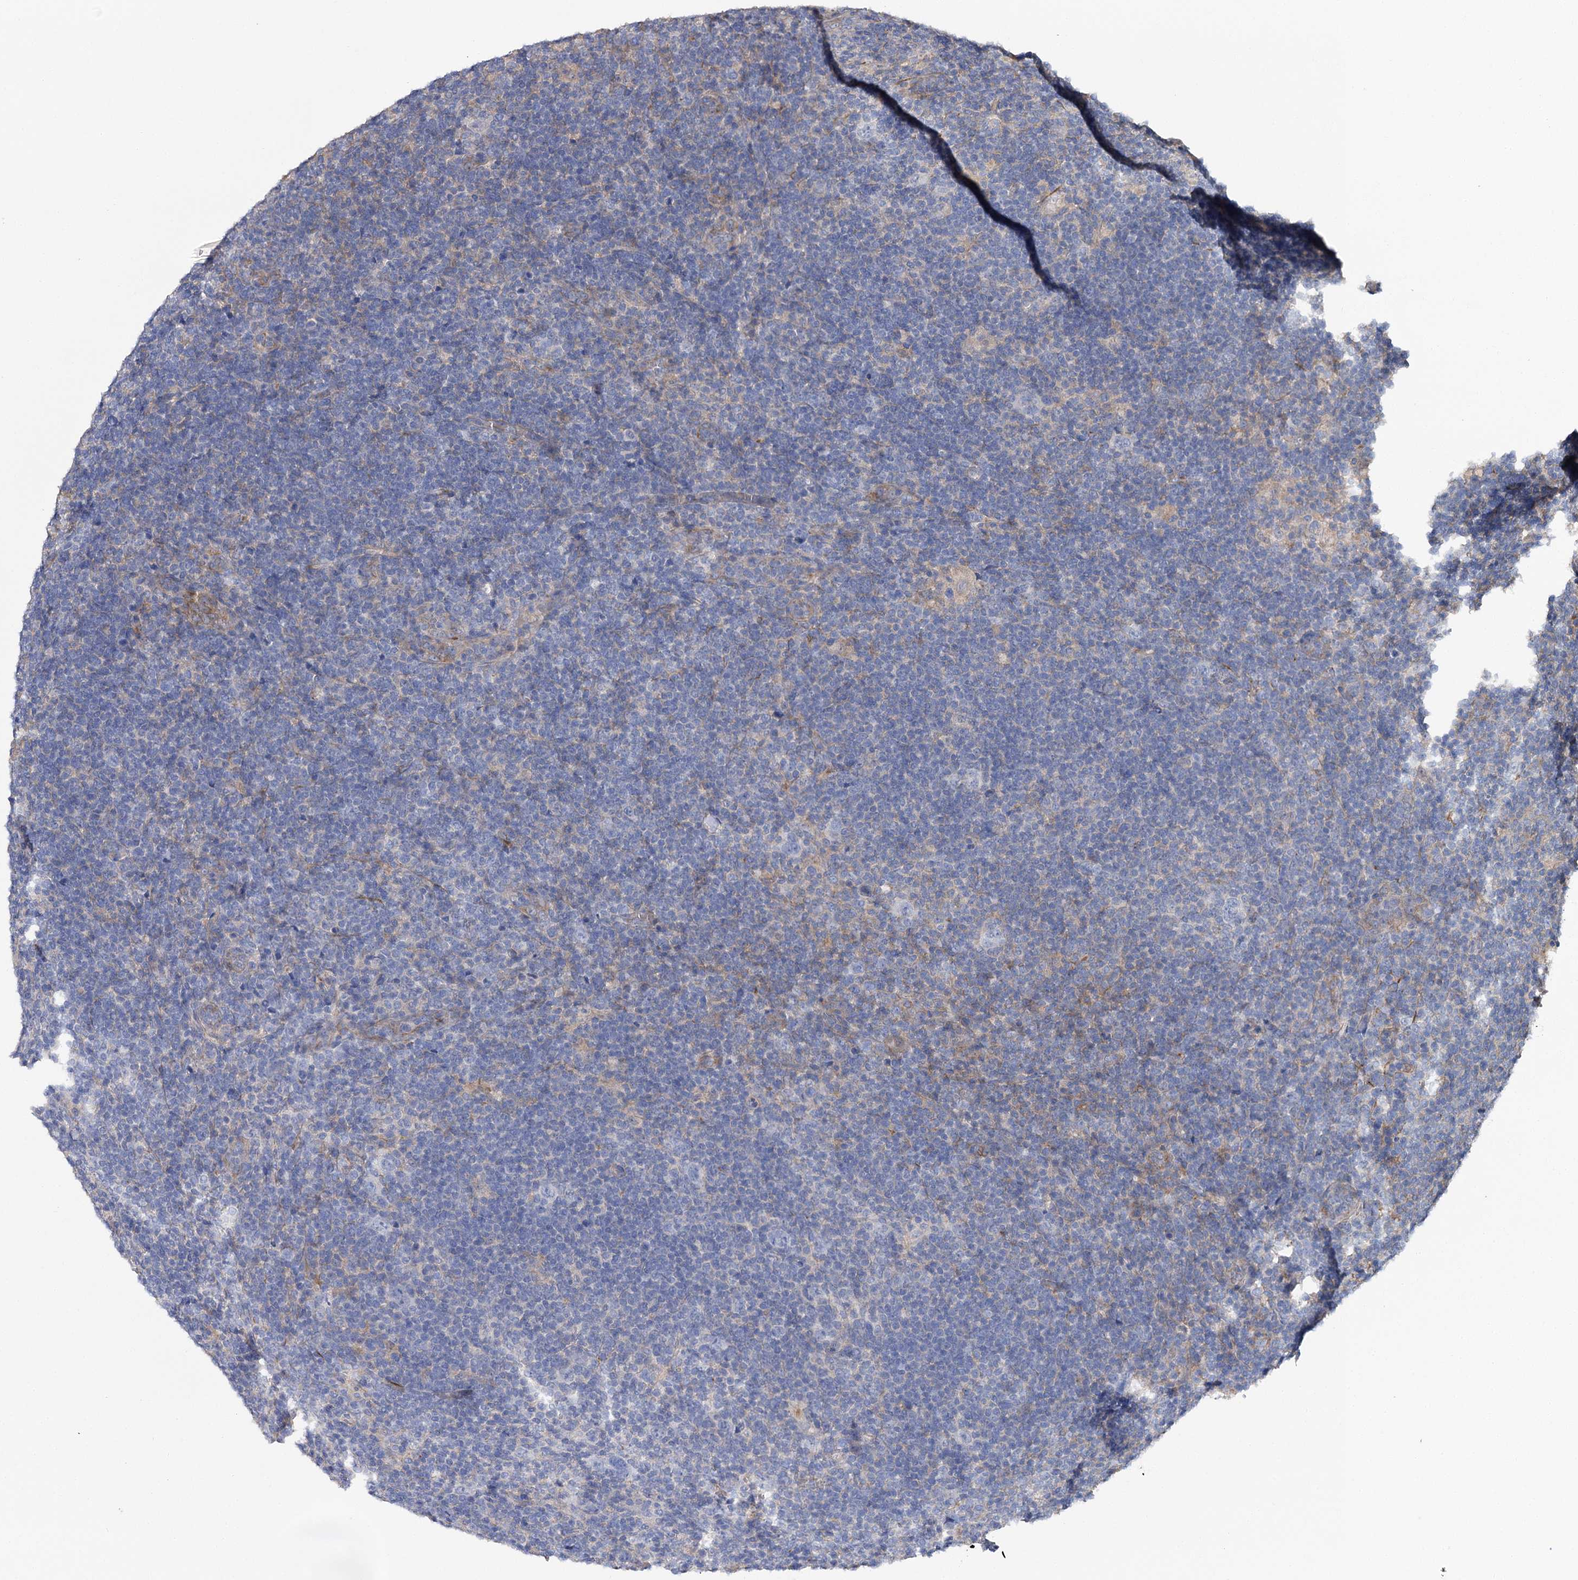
{"staining": {"intensity": "negative", "quantity": "none", "location": "none"}, "tissue": "lymphoma", "cell_type": "Tumor cells", "image_type": "cancer", "snomed": [{"axis": "morphology", "description": "Hodgkin's disease, NOS"}, {"axis": "topography", "description": "Lymph node"}], "caption": "Tumor cells are negative for protein expression in human Hodgkin's disease.", "gene": "EPYC", "patient": {"sex": "female", "age": 57}}